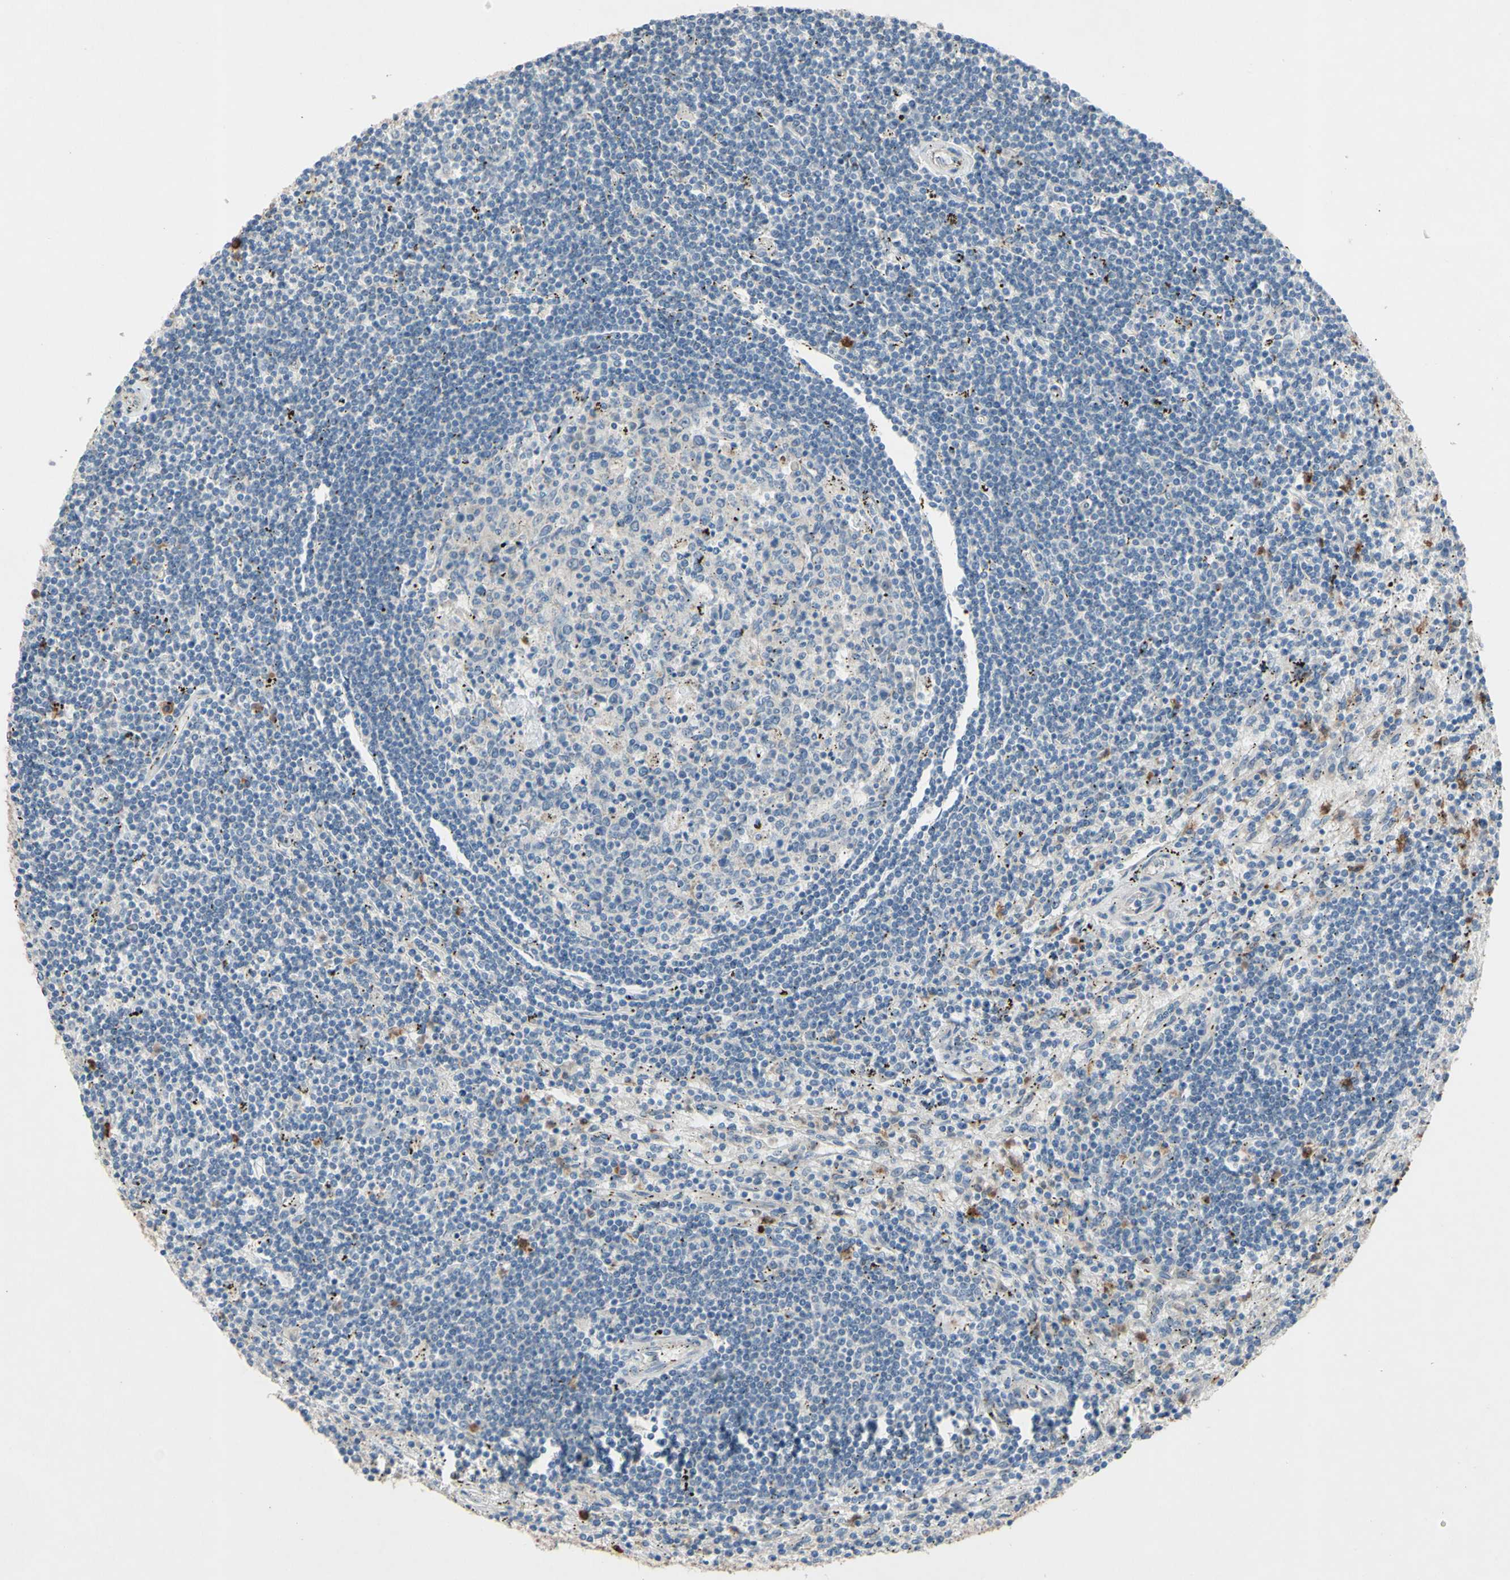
{"staining": {"intensity": "weak", "quantity": ">75%", "location": "cytoplasmic/membranous"}, "tissue": "lymphoma", "cell_type": "Tumor cells", "image_type": "cancer", "snomed": [{"axis": "morphology", "description": "Malignant lymphoma, non-Hodgkin's type, Low grade"}, {"axis": "topography", "description": "Spleen"}], "caption": "The immunohistochemical stain labels weak cytoplasmic/membranous positivity in tumor cells of malignant lymphoma, non-Hodgkin's type (low-grade) tissue.", "gene": "GRAMD2B", "patient": {"sex": "male", "age": 76}}